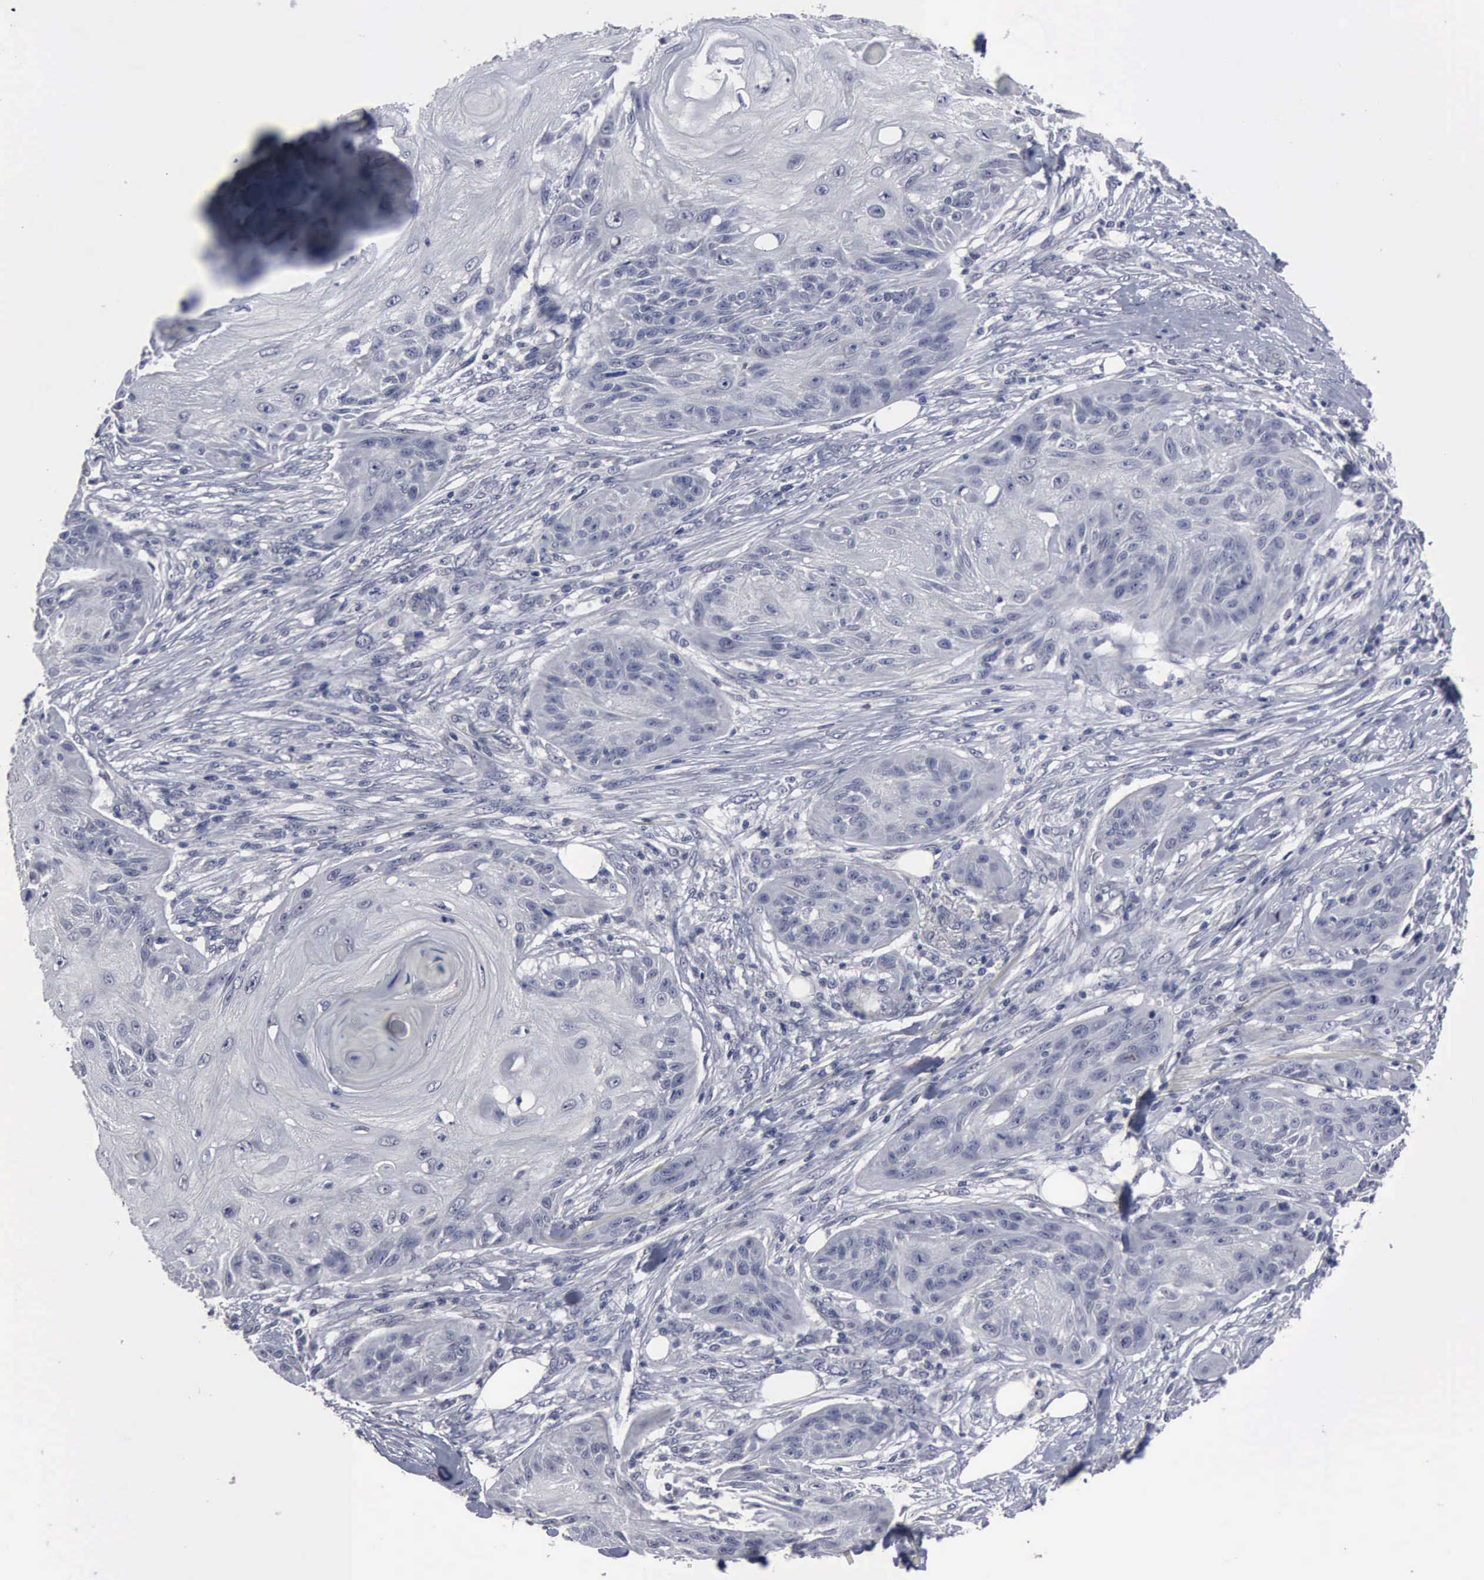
{"staining": {"intensity": "negative", "quantity": "none", "location": "none"}, "tissue": "skin cancer", "cell_type": "Tumor cells", "image_type": "cancer", "snomed": [{"axis": "morphology", "description": "Squamous cell carcinoma, NOS"}, {"axis": "topography", "description": "Skin"}], "caption": "Immunohistochemistry histopathology image of neoplastic tissue: human skin cancer stained with DAB exhibits no significant protein positivity in tumor cells.", "gene": "MYO18B", "patient": {"sex": "female", "age": 88}}